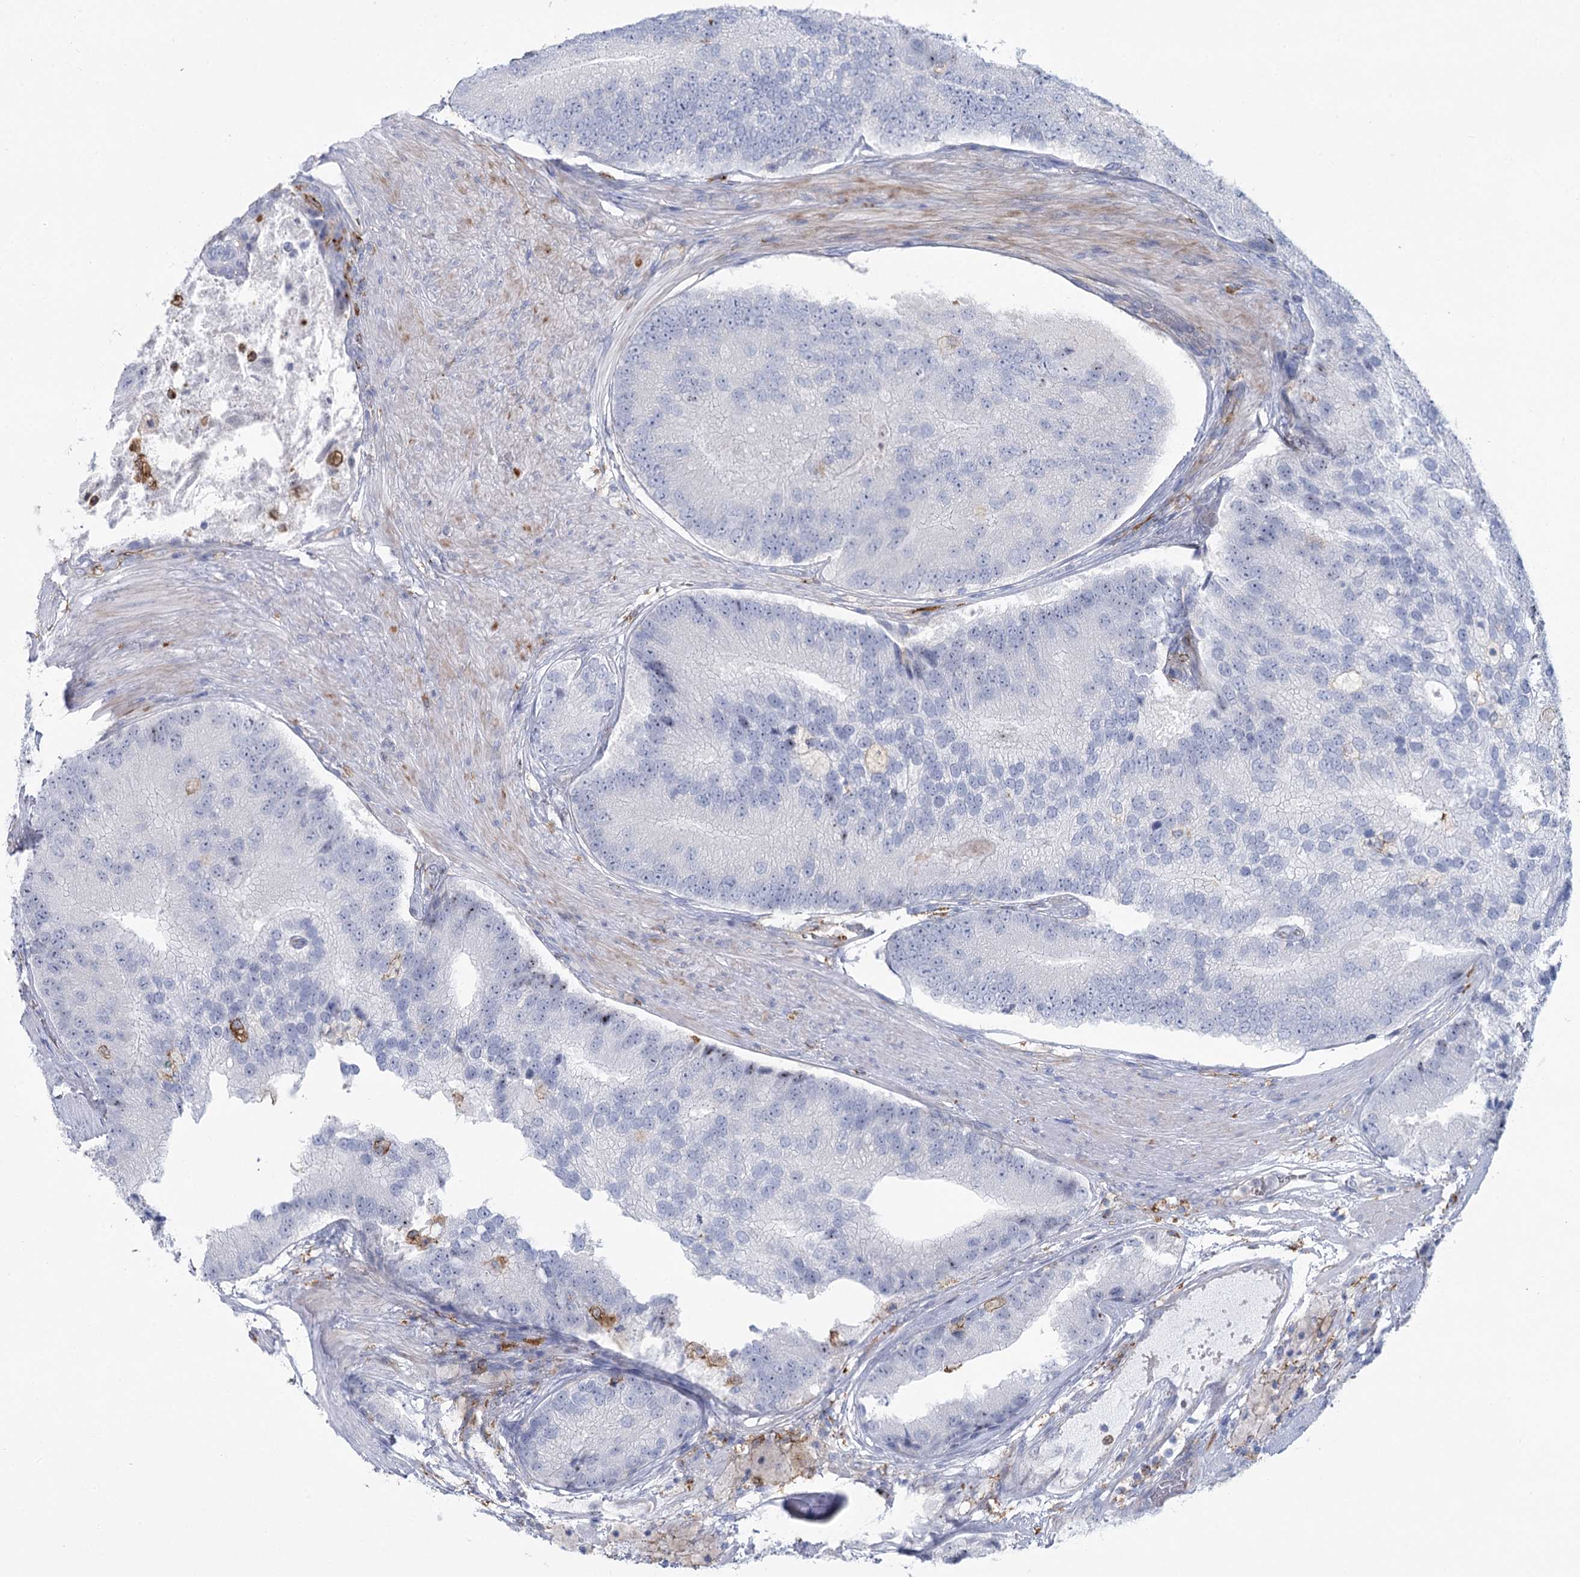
{"staining": {"intensity": "negative", "quantity": "none", "location": "none"}, "tissue": "prostate cancer", "cell_type": "Tumor cells", "image_type": "cancer", "snomed": [{"axis": "morphology", "description": "Adenocarcinoma, High grade"}, {"axis": "topography", "description": "Prostate"}], "caption": "Immunohistochemical staining of human prostate cancer (adenocarcinoma (high-grade)) displays no significant positivity in tumor cells. (DAB (3,3'-diaminobenzidine) immunohistochemistry with hematoxylin counter stain).", "gene": "CCDC88A", "patient": {"sex": "male", "age": 70}}